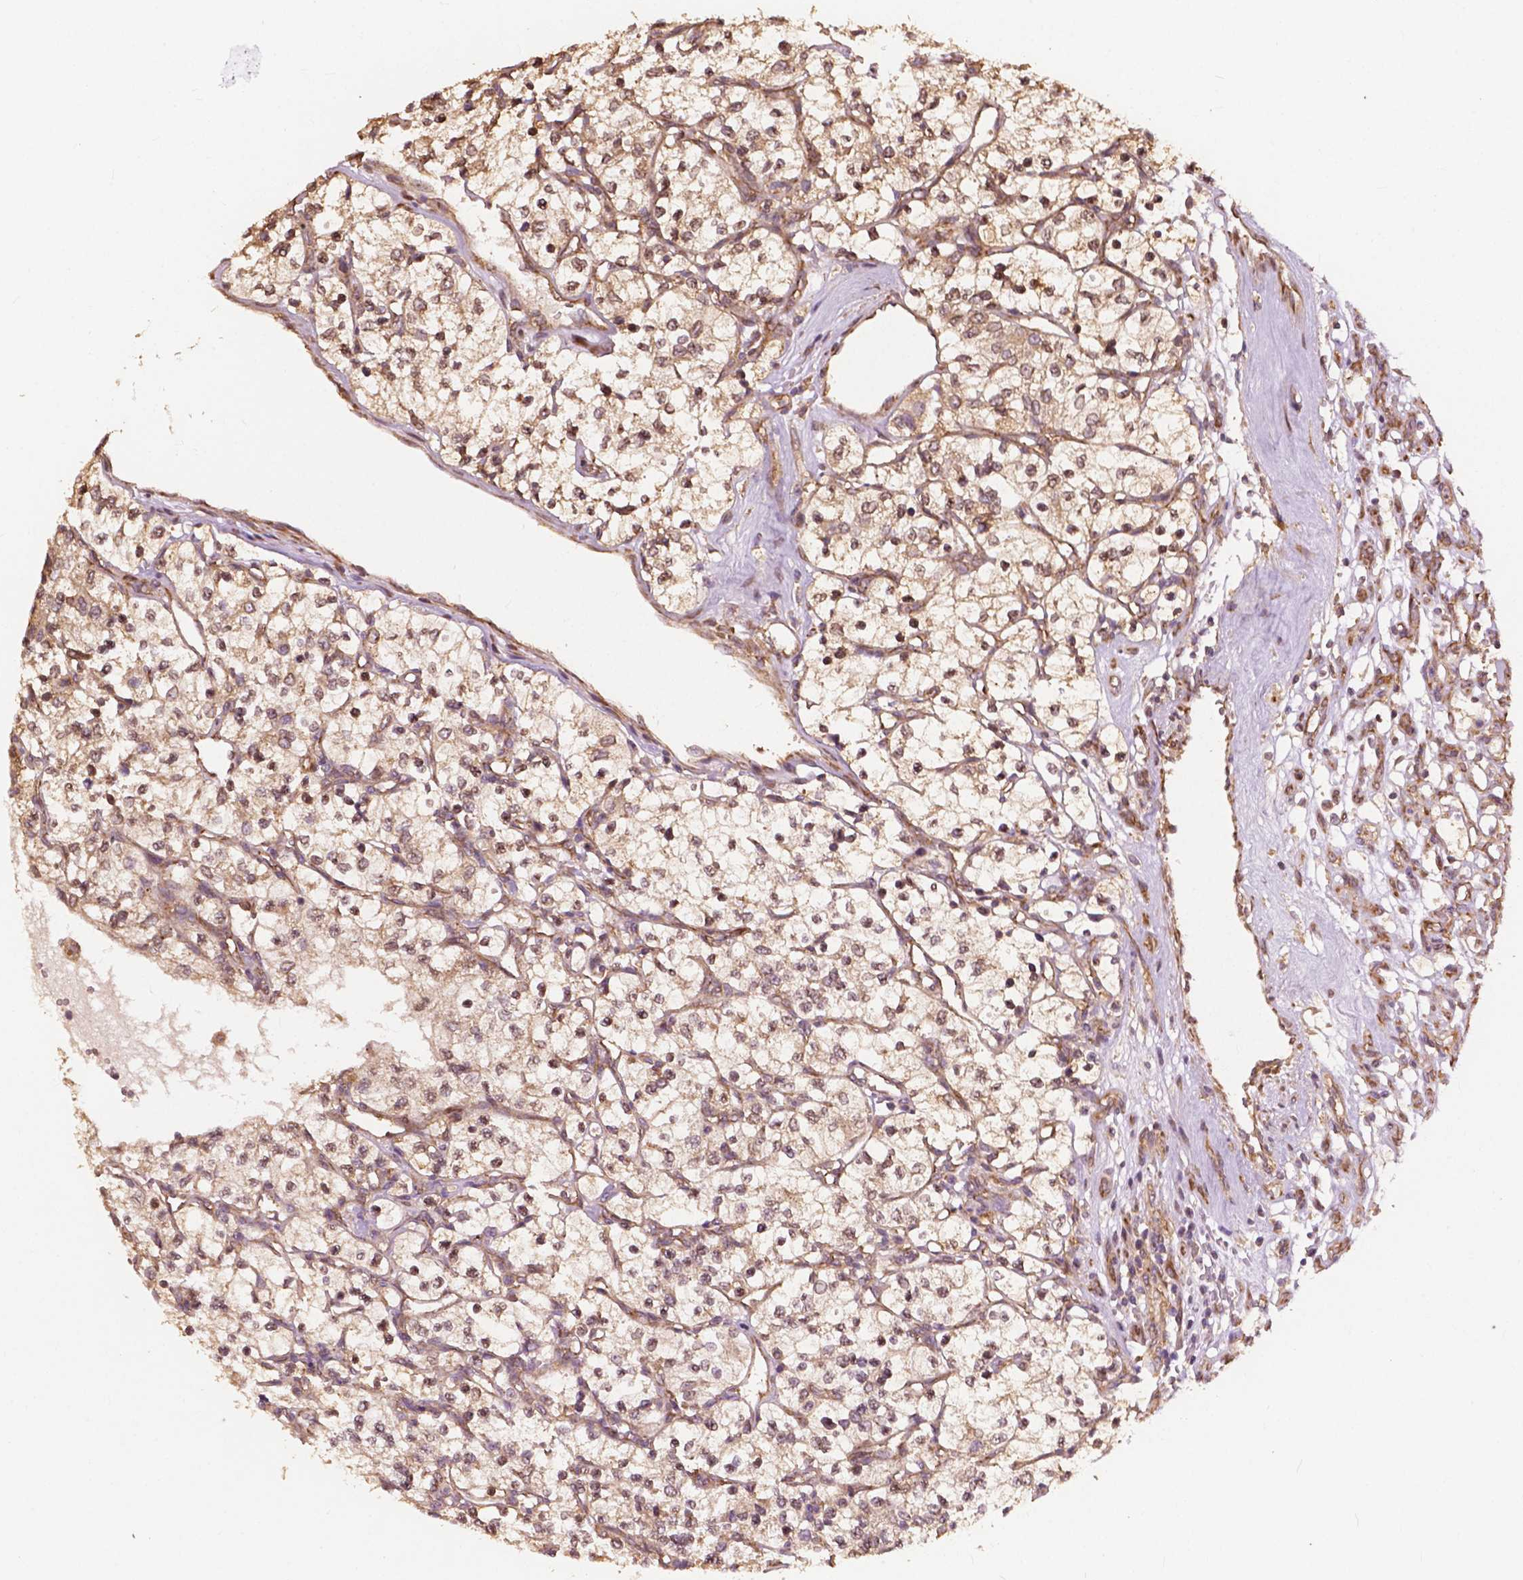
{"staining": {"intensity": "weak", "quantity": ">75%", "location": "cytoplasmic/membranous,nuclear"}, "tissue": "renal cancer", "cell_type": "Tumor cells", "image_type": "cancer", "snomed": [{"axis": "morphology", "description": "Adenocarcinoma, NOS"}, {"axis": "topography", "description": "Kidney"}], "caption": "Human renal adenocarcinoma stained with a brown dye reveals weak cytoplasmic/membranous and nuclear positive positivity in about >75% of tumor cells.", "gene": "G3BP1", "patient": {"sex": "female", "age": 69}}